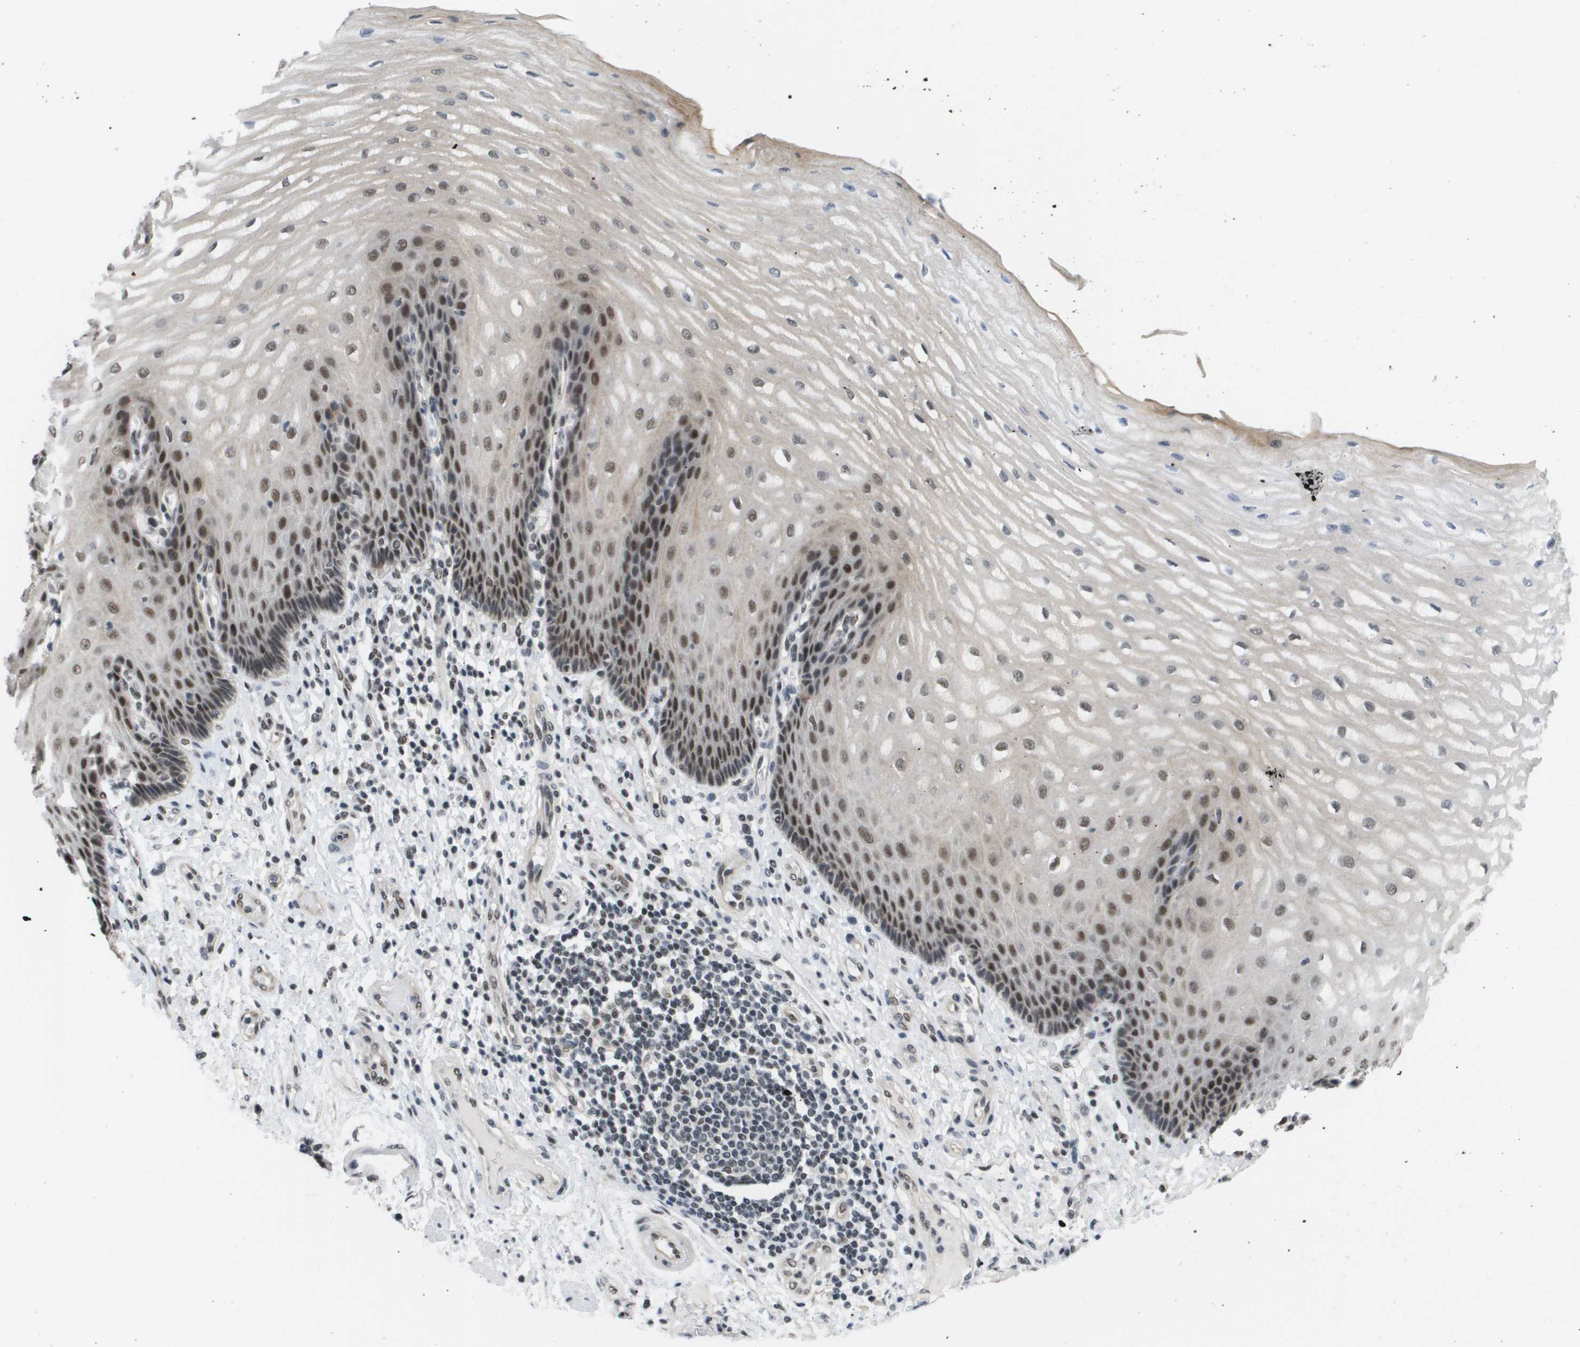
{"staining": {"intensity": "moderate", "quantity": ">75%", "location": "nuclear"}, "tissue": "esophagus", "cell_type": "Squamous epithelial cells", "image_type": "normal", "snomed": [{"axis": "morphology", "description": "Normal tissue, NOS"}, {"axis": "topography", "description": "Esophagus"}], "caption": "DAB (3,3'-diaminobenzidine) immunohistochemical staining of unremarkable human esophagus displays moderate nuclear protein positivity in approximately >75% of squamous epithelial cells.", "gene": "ISY1", "patient": {"sex": "male", "age": 54}}